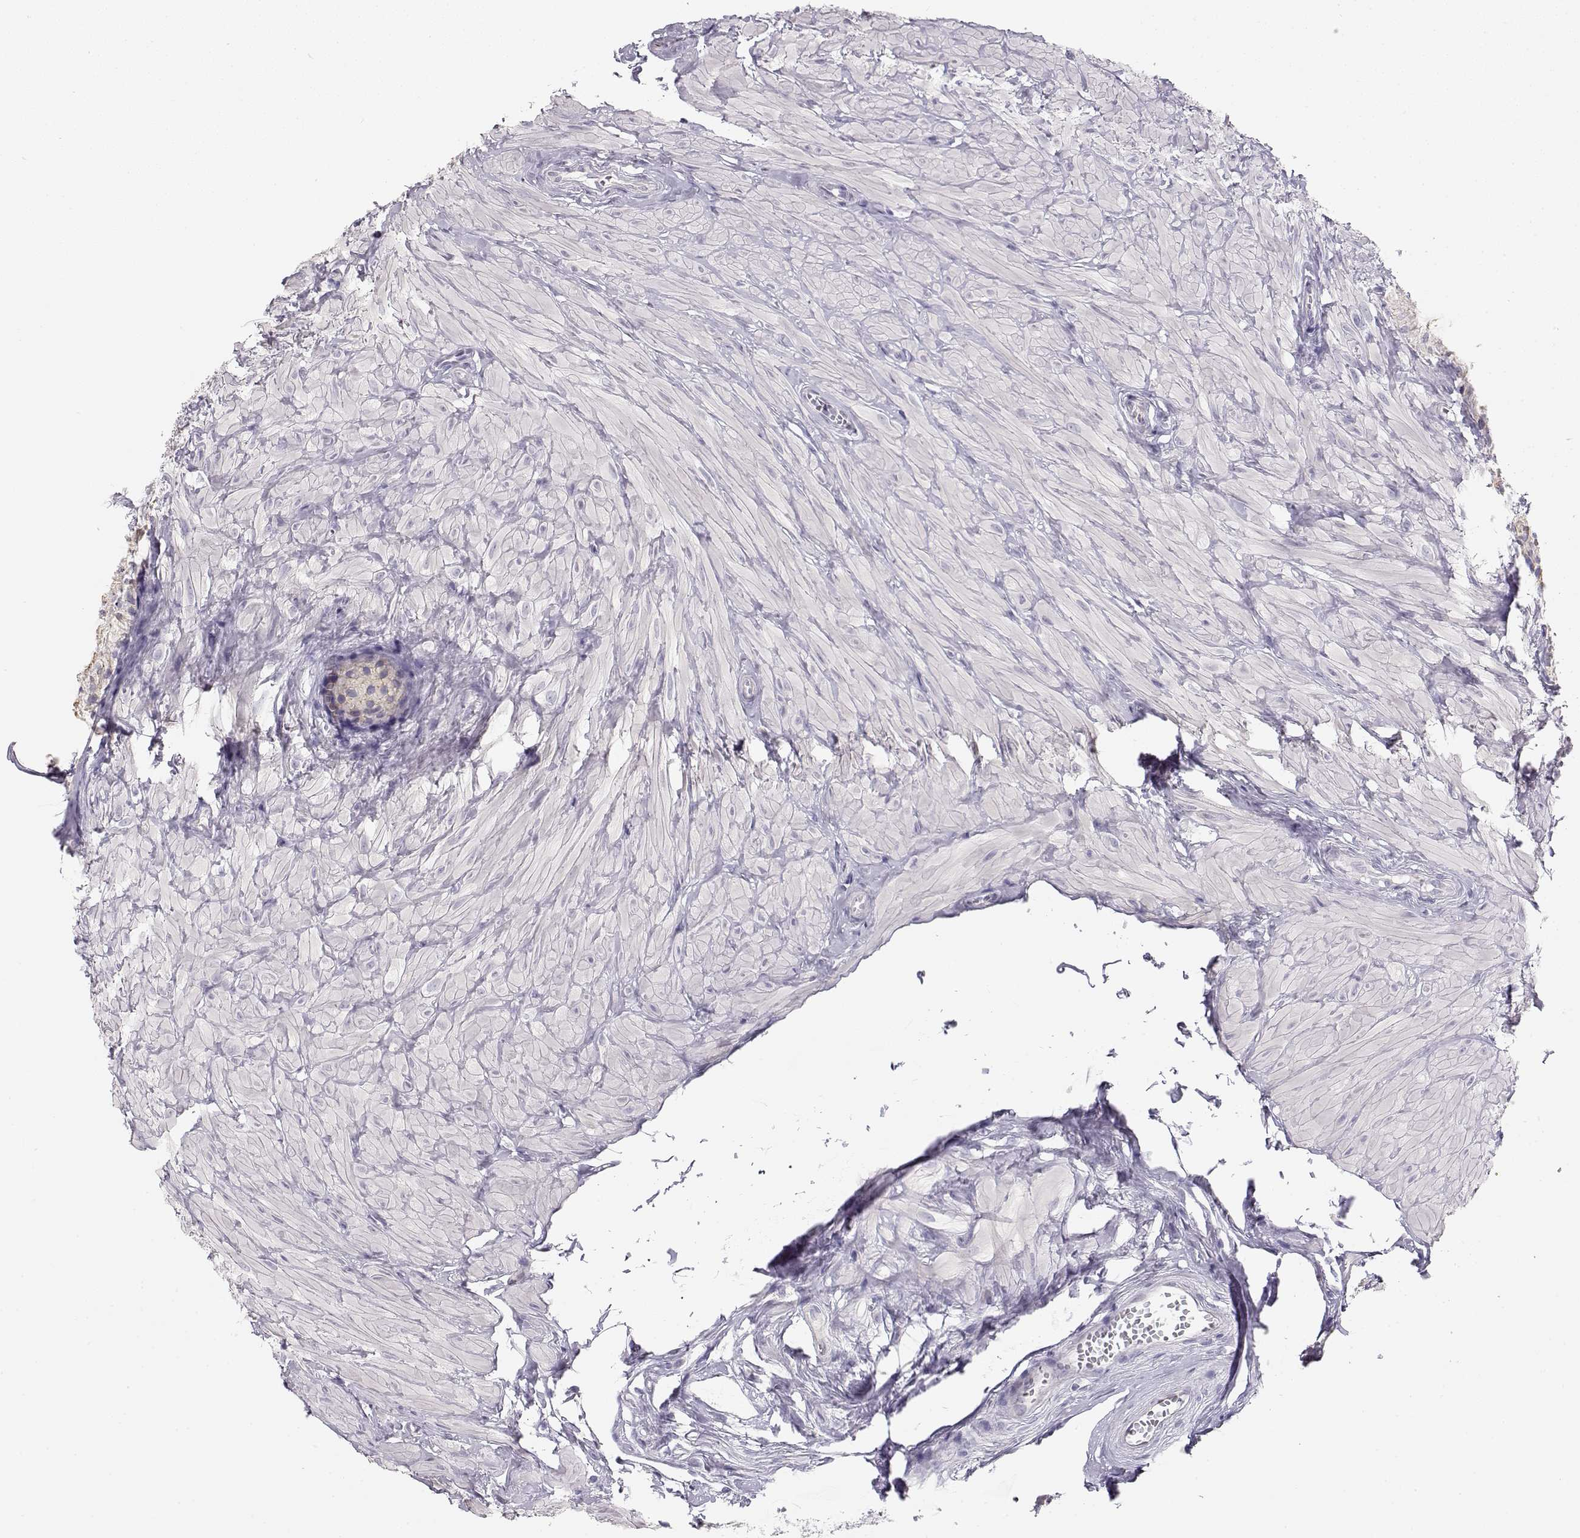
{"staining": {"intensity": "weak", "quantity": "<25%", "location": "cytoplasmic/membranous"}, "tissue": "epididymis", "cell_type": "Glandular cells", "image_type": "normal", "snomed": [{"axis": "morphology", "description": "Normal tissue, NOS"}, {"axis": "topography", "description": "Epididymis"}], "caption": "Immunohistochemistry image of normal human epididymis stained for a protein (brown), which displays no positivity in glandular cells.", "gene": "NUTM1", "patient": {"sex": "male", "age": 32}}